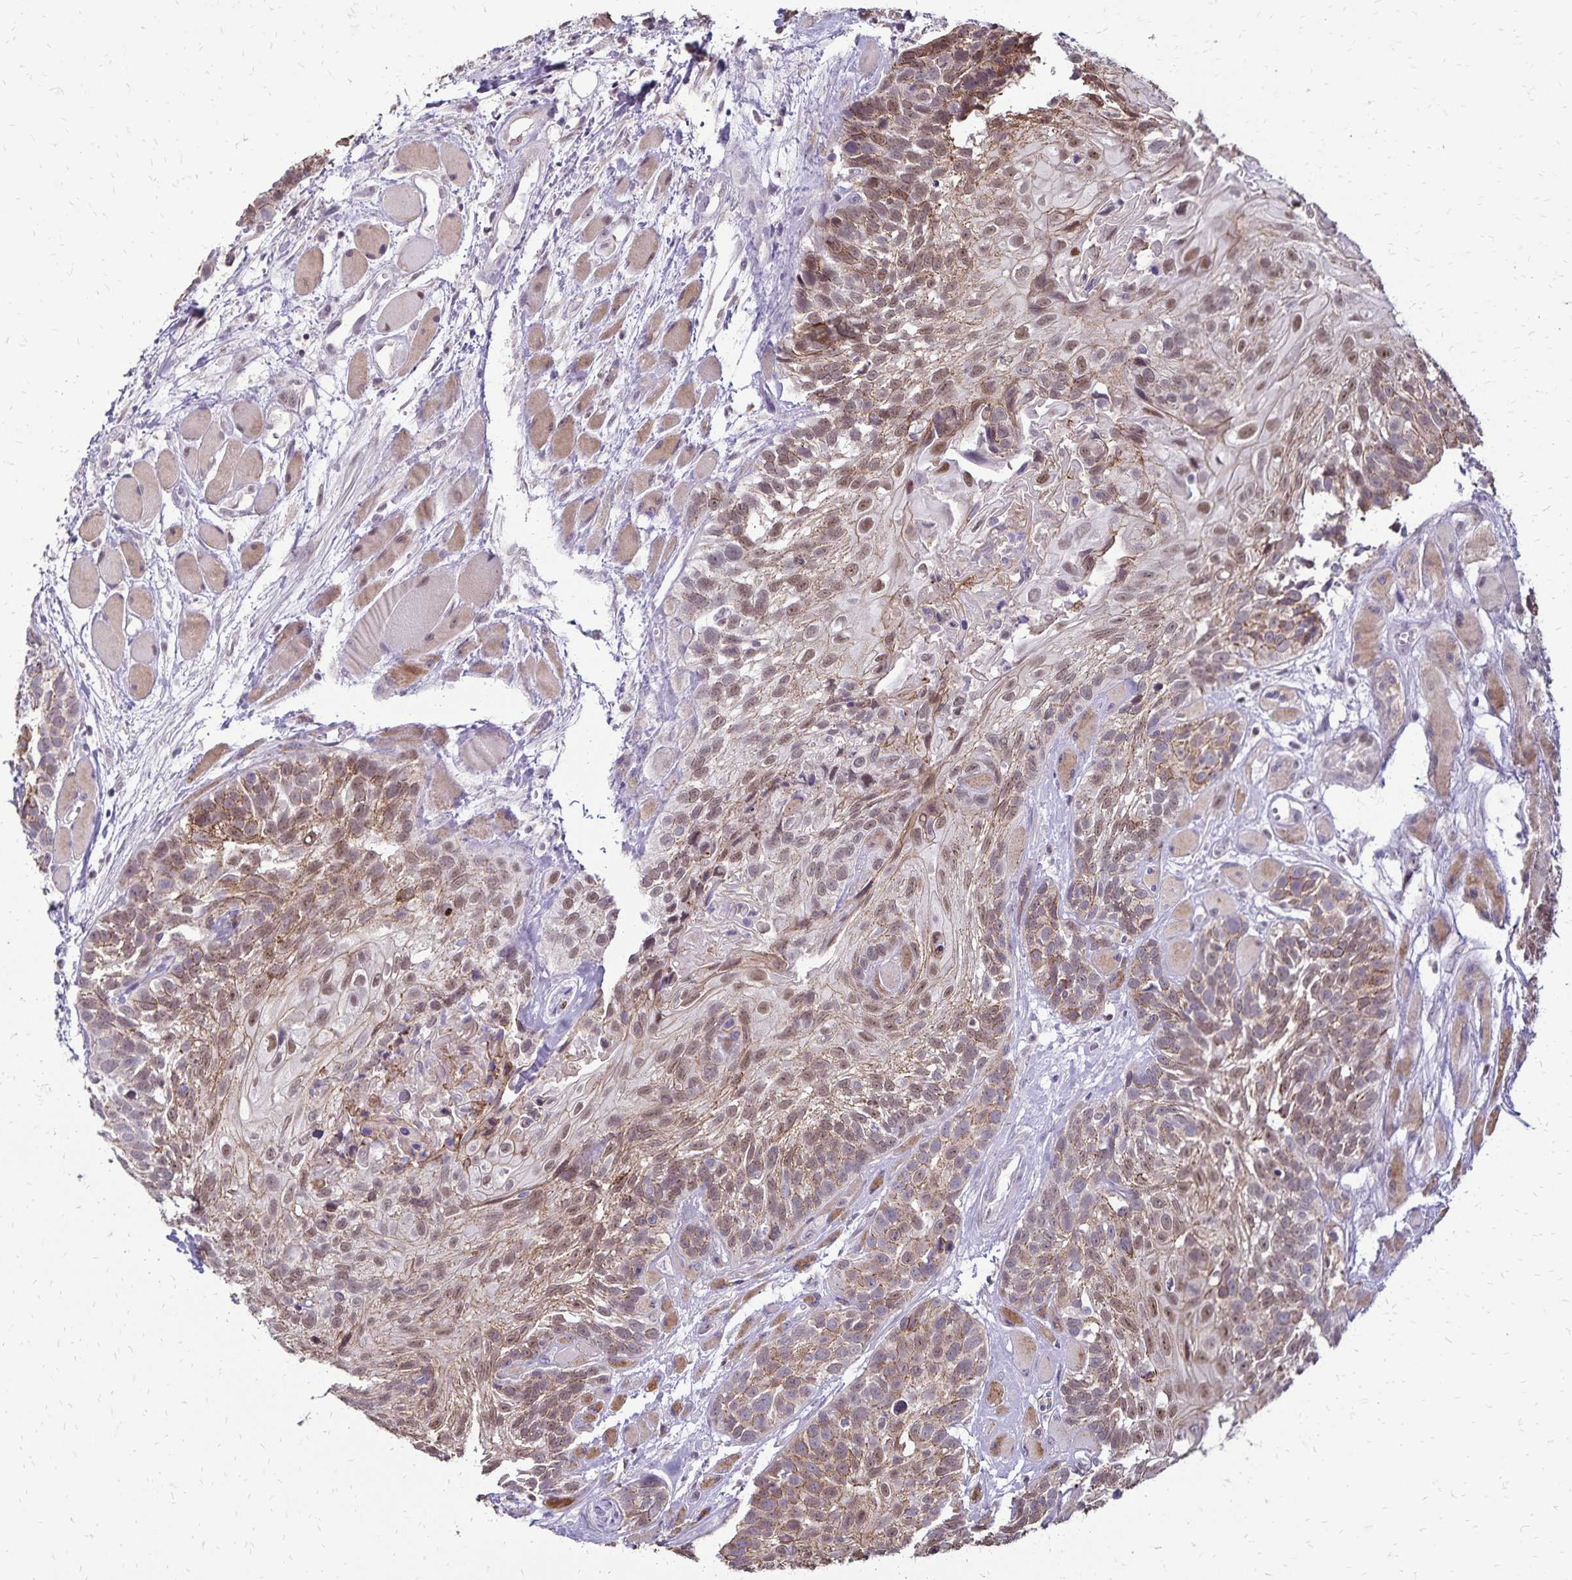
{"staining": {"intensity": "moderate", "quantity": ">75%", "location": "nuclear"}, "tissue": "head and neck cancer", "cell_type": "Tumor cells", "image_type": "cancer", "snomed": [{"axis": "morphology", "description": "Squamous cell carcinoma, NOS"}, {"axis": "topography", "description": "Head-Neck"}], "caption": "A high-resolution image shows immunohistochemistry (IHC) staining of squamous cell carcinoma (head and neck), which exhibits moderate nuclear staining in about >75% of tumor cells.", "gene": "POLB", "patient": {"sex": "female", "age": 50}}